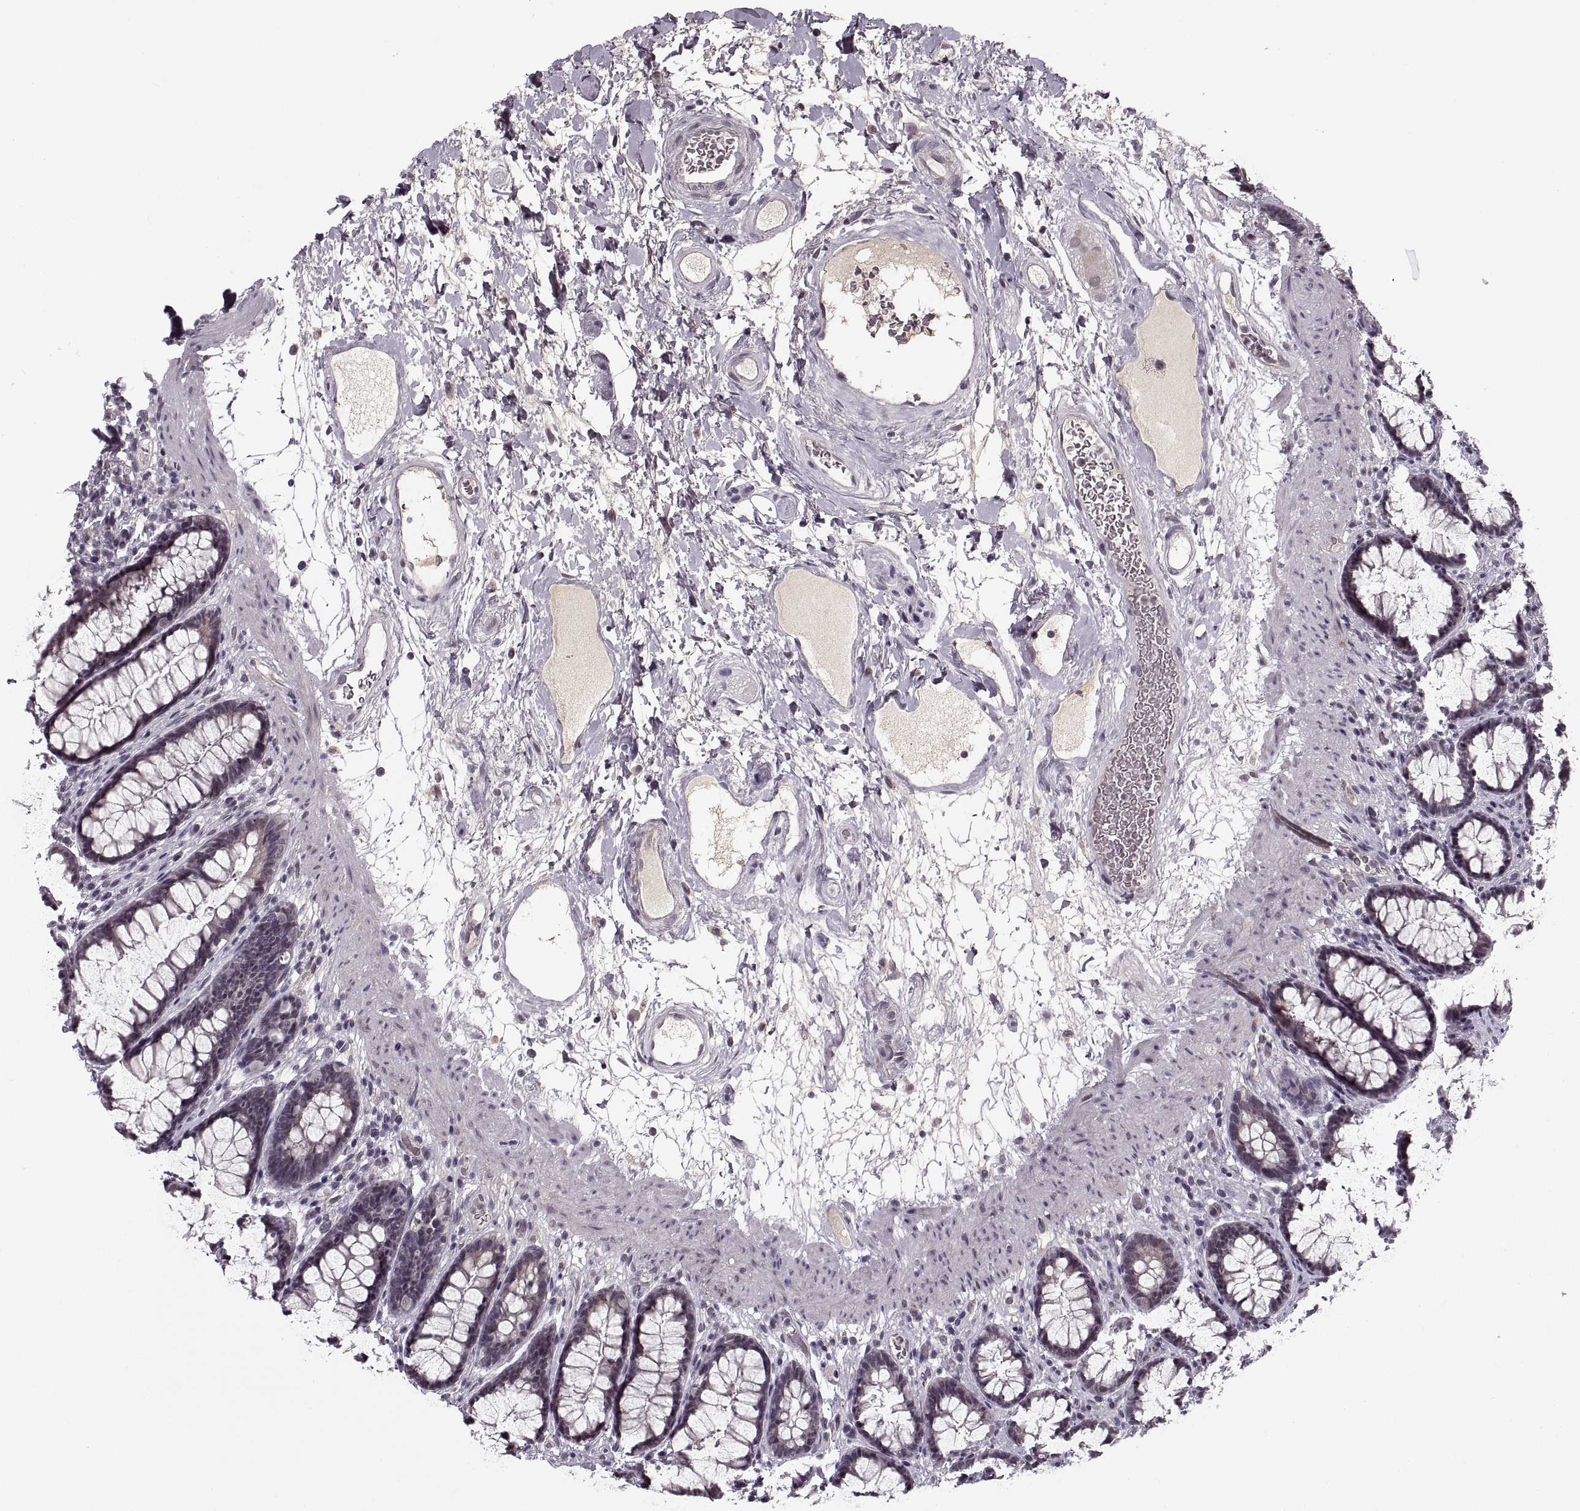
{"staining": {"intensity": "negative", "quantity": "none", "location": "none"}, "tissue": "rectum", "cell_type": "Glandular cells", "image_type": "normal", "snomed": [{"axis": "morphology", "description": "Normal tissue, NOS"}, {"axis": "topography", "description": "Rectum"}], "caption": "DAB (3,3'-diaminobenzidine) immunohistochemical staining of benign rectum displays no significant expression in glandular cells. Brightfield microscopy of IHC stained with DAB (brown) and hematoxylin (blue), captured at high magnification.", "gene": "ASIC3", "patient": {"sex": "male", "age": 72}}